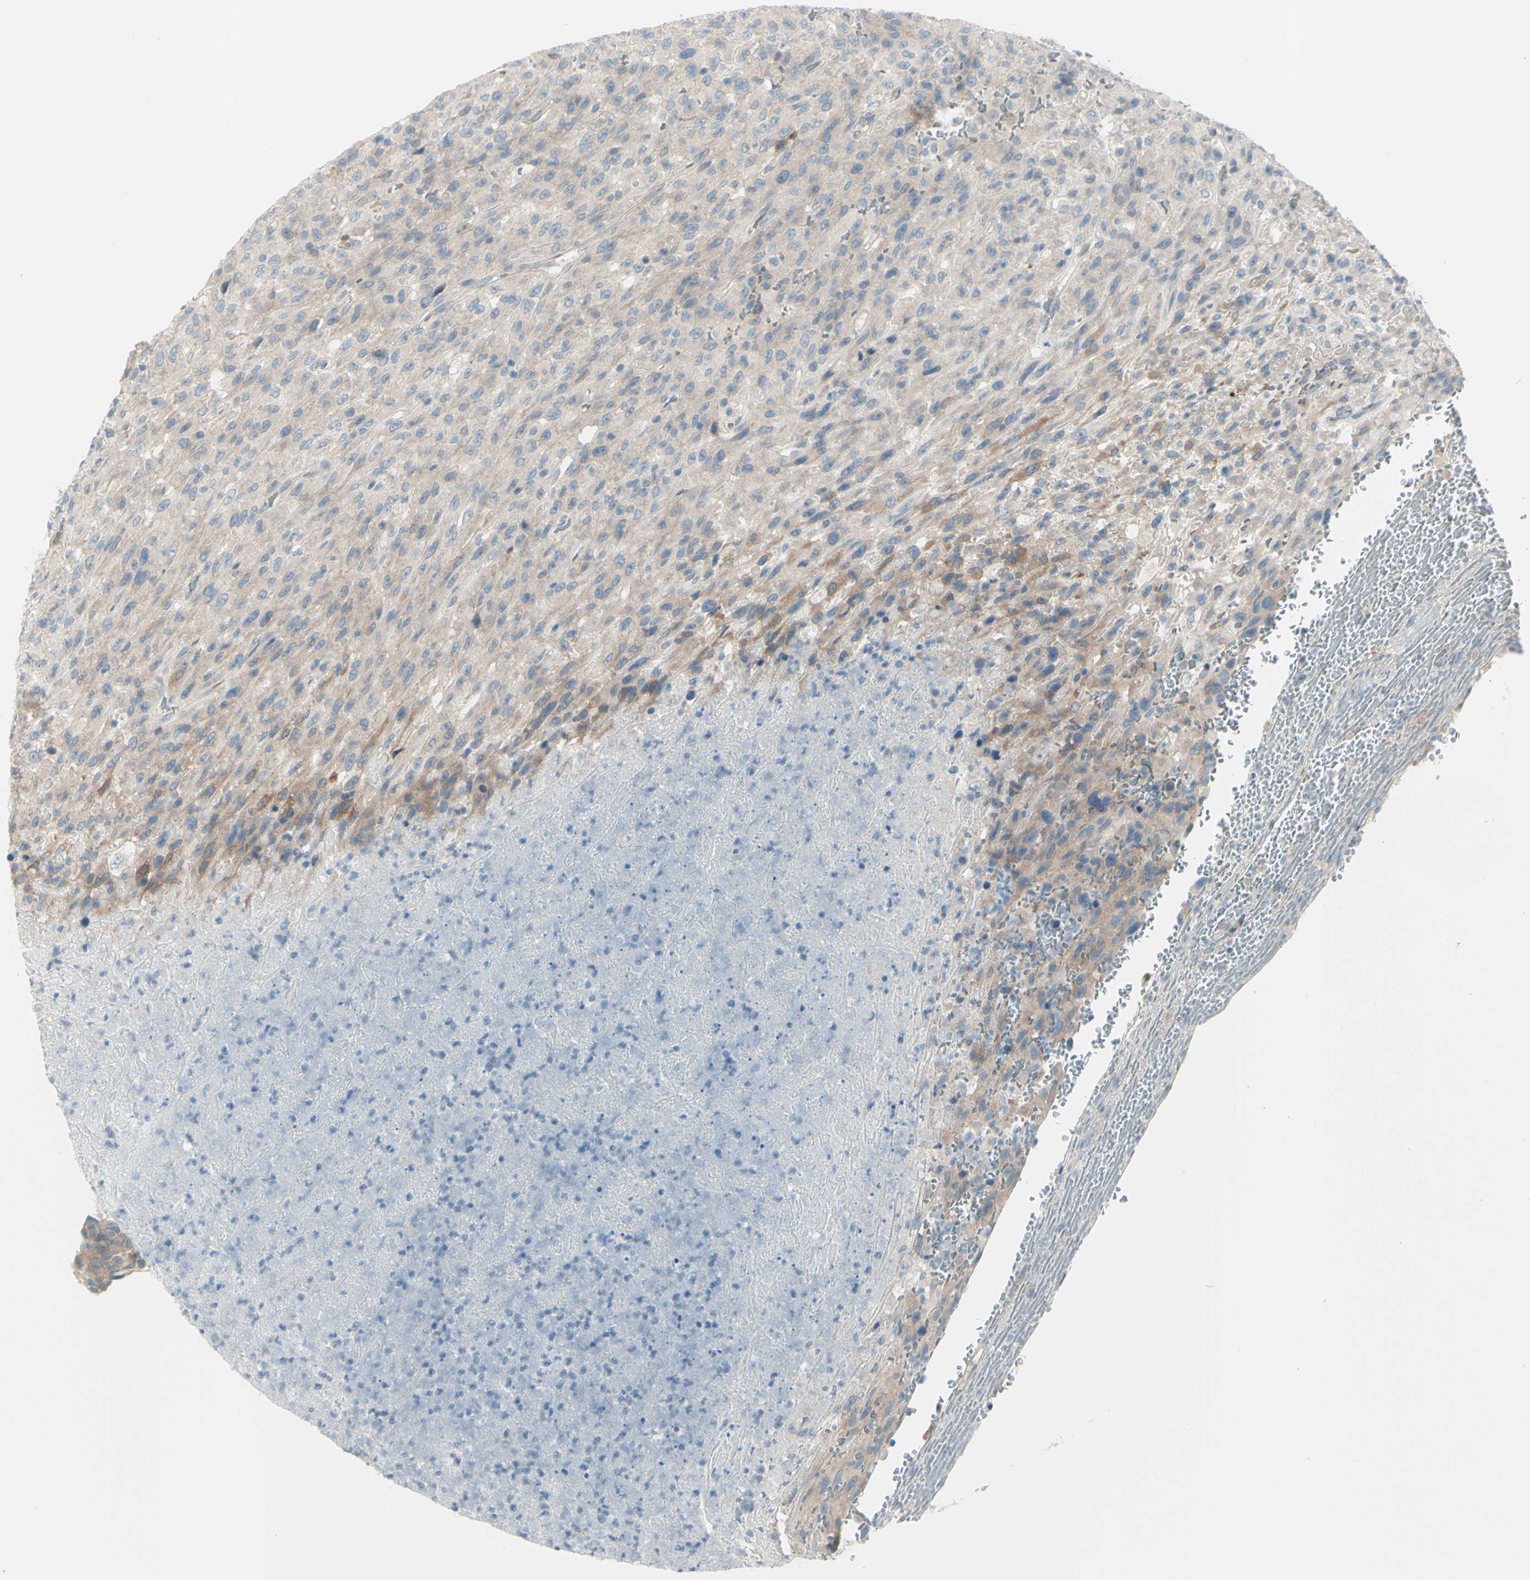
{"staining": {"intensity": "moderate", "quantity": "25%-75%", "location": "cytoplasmic/membranous"}, "tissue": "urothelial cancer", "cell_type": "Tumor cells", "image_type": "cancer", "snomed": [{"axis": "morphology", "description": "Urothelial carcinoma, High grade"}, {"axis": "topography", "description": "Urinary bladder"}], "caption": "DAB immunohistochemical staining of human urothelial cancer exhibits moderate cytoplasmic/membranous protein expression in about 25%-75% of tumor cells.", "gene": "LRRK1", "patient": {"sex": "male", "age": 66}}